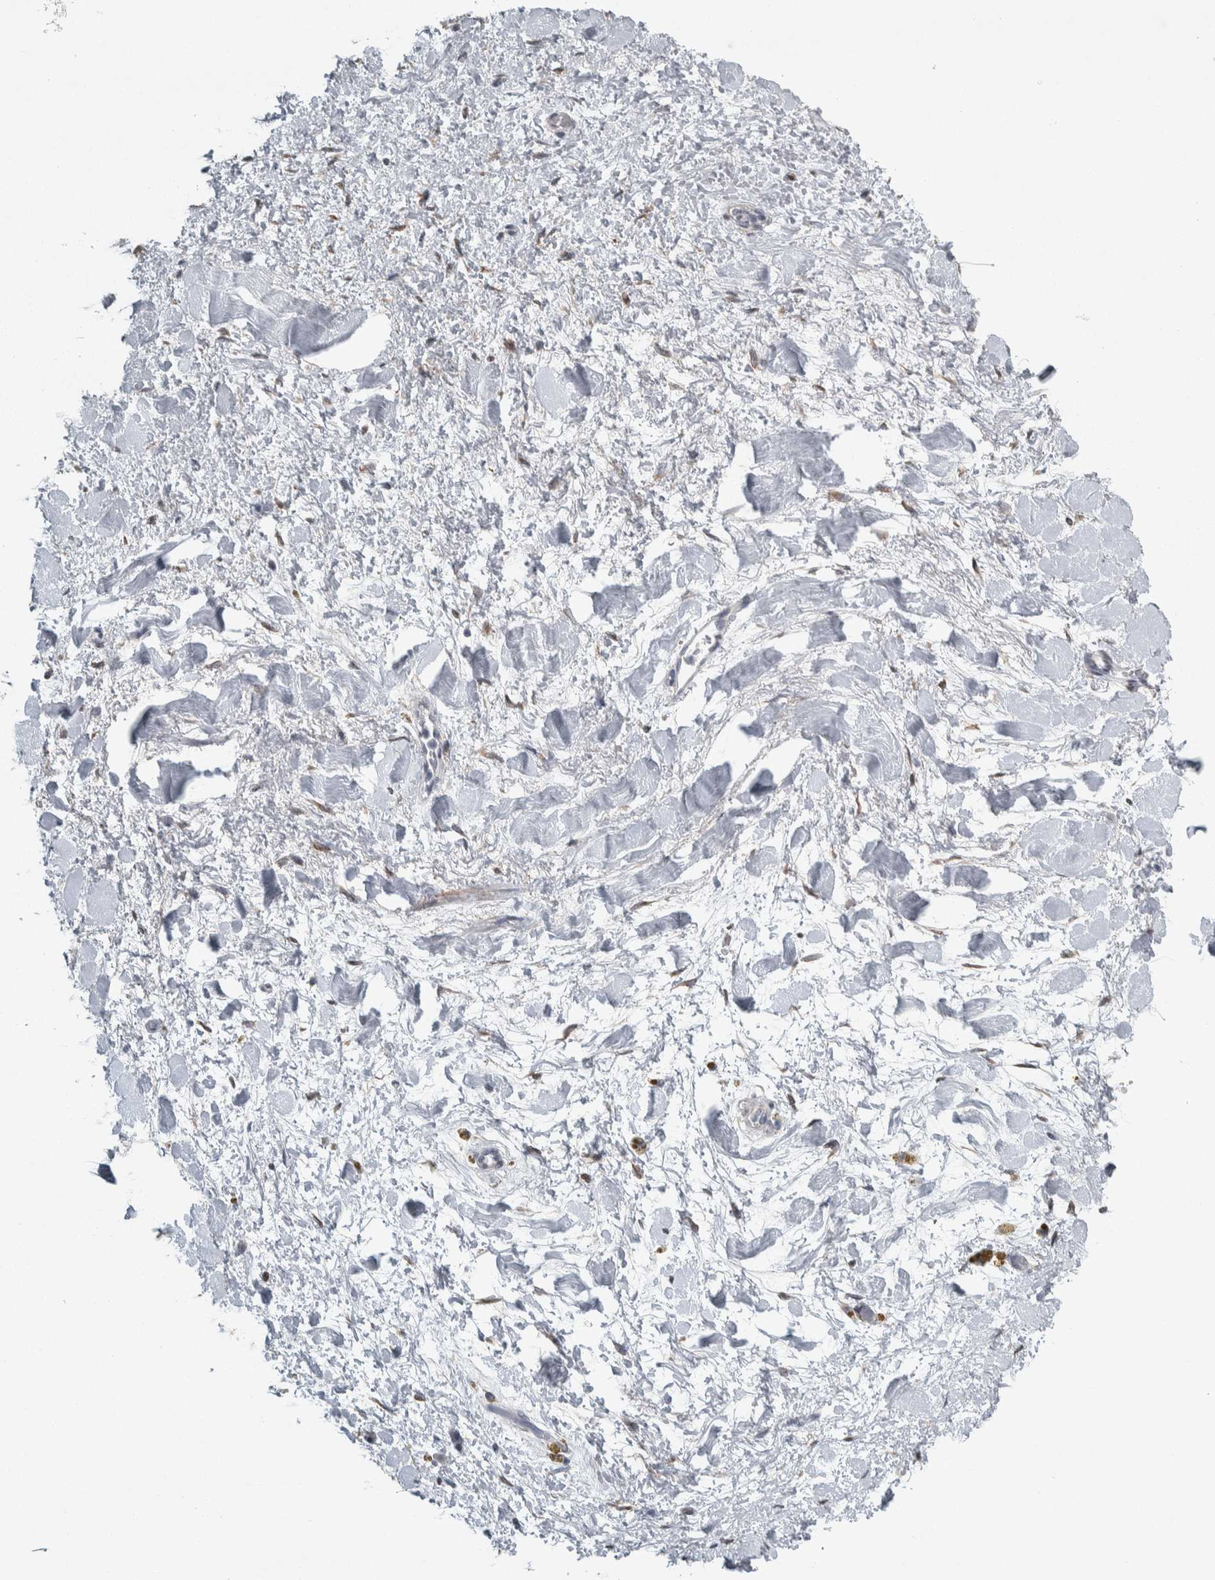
{"staining": {"intensity": "moderate", "quantity": "<25%", "location": "cytoplasmic/membranous"}, "tissue": "adipose tissue", "cell_type": "Adipocytes", "image_type": "normal", "snomed": [{"axis": "morphology", "description": "Normal tissue, NOS"}, {"axis": "topography", "description": "Kidney"}, {"axis": "topography", "description": "Peripheral nerve tissue"}], "caption": "Immunohistochemistry of normal adipose tissue displays low levels of moderate cytoplasmic/membranous positivity in approximately <25% of adipocytes. (Stains: DAB in brown, nuclei in blue, Microscopy: brightfield microscopy at high magnification).", "gene": "SIGMAR1", "patient": {"sex": "male", "age": 7}}